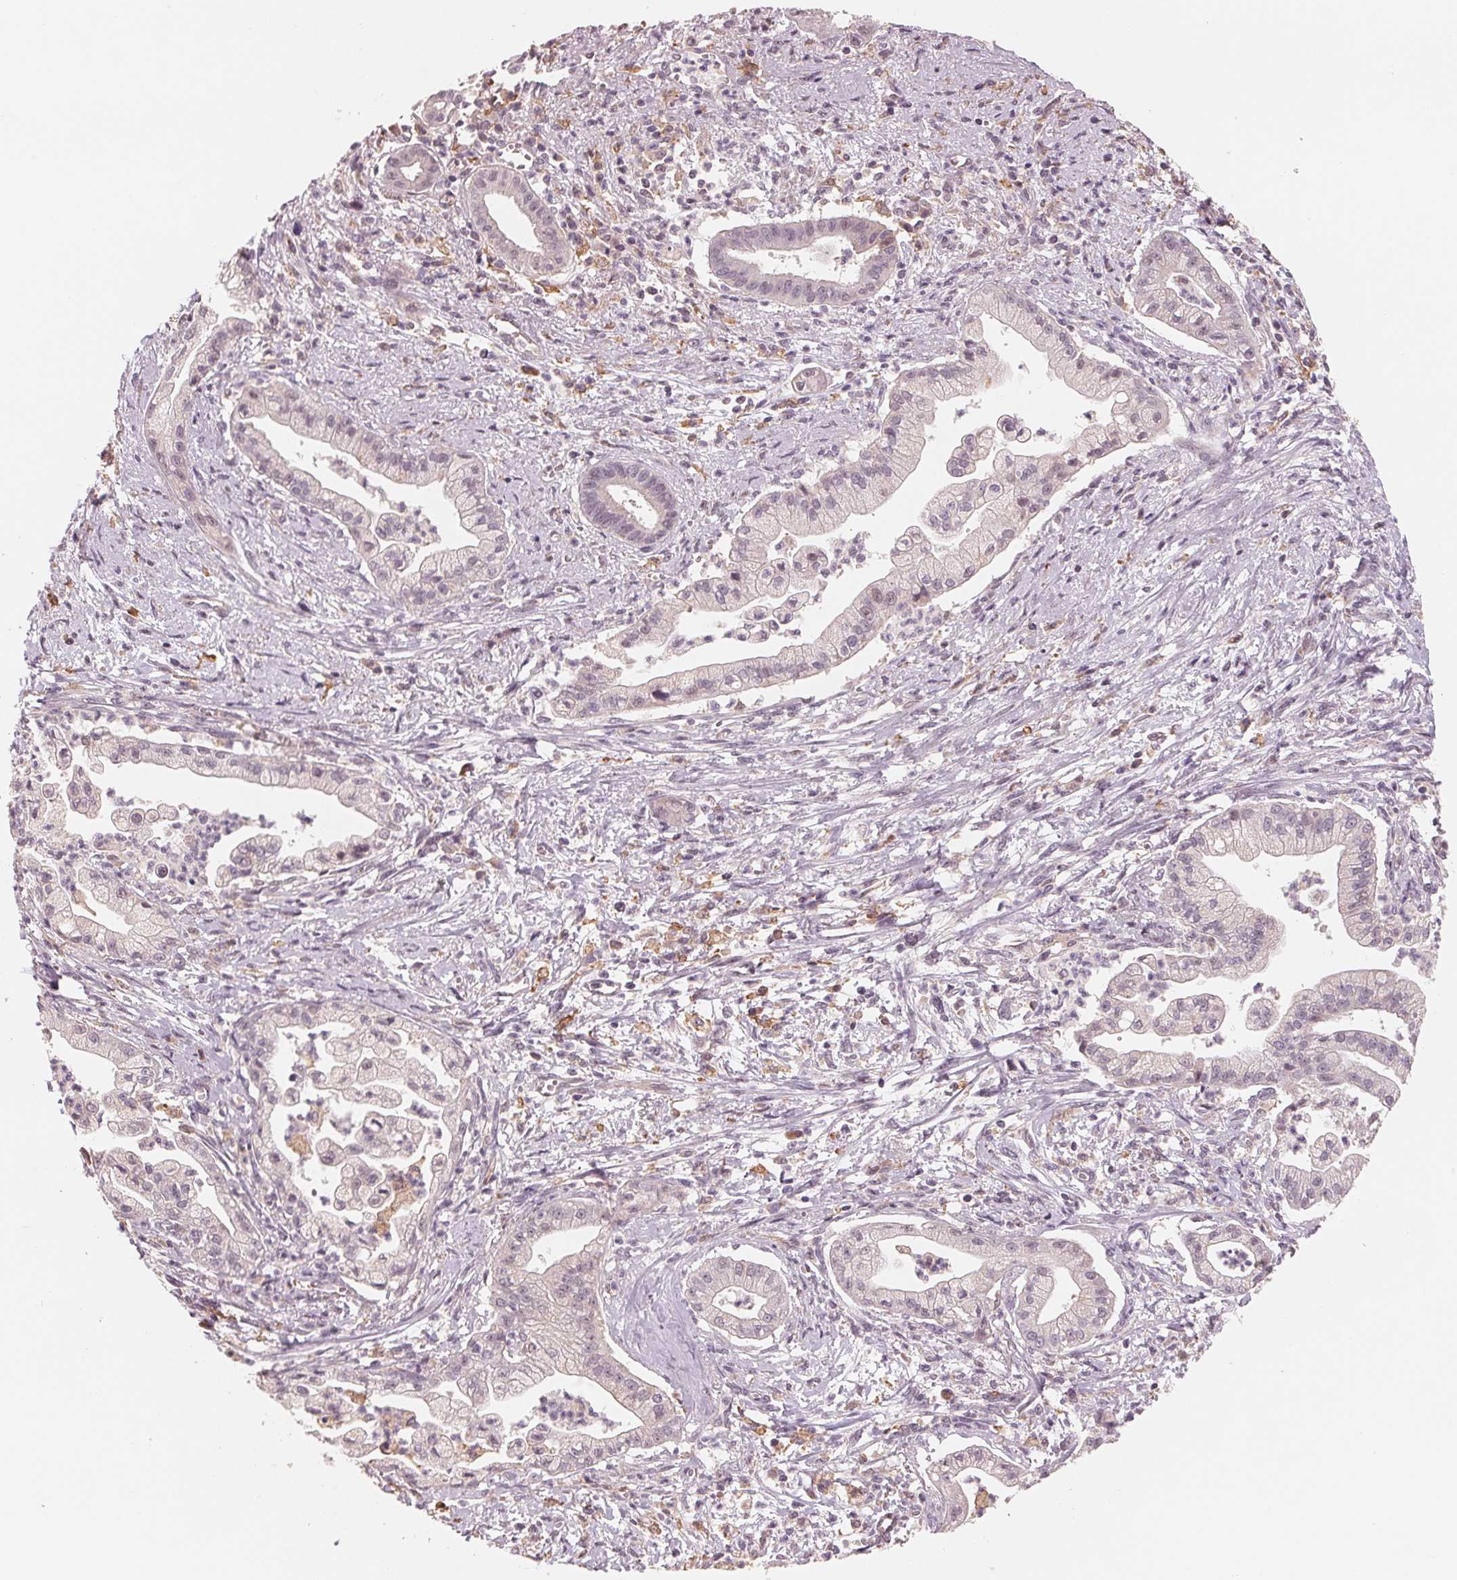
{"staining": {"intensity": "negative", "quantity": "none", "location": "none"}, "tissue": "pancreatic cancer", "cell_type": "Tumor cells", "image_type": "cancer", "snomed": [{"axis": "morphology", "description": "Normal tissue, NOS"}, {"axis": "morphology", "description": "Adenocarcinoma, NOS"}, {"axis": "topography", "description": "Lymph node"}, {"axis": "topography", "description": "Pancreas"}], "caption": "Micrograph shows no protein expression in tumor cells of pancreatic cancer (adenocarcinoma) tissue. (Immunohistochemistry, brightfield microscopy, high magnification).", "gene": "IL9R", "patient": {"sex": "female", "age": 58}}